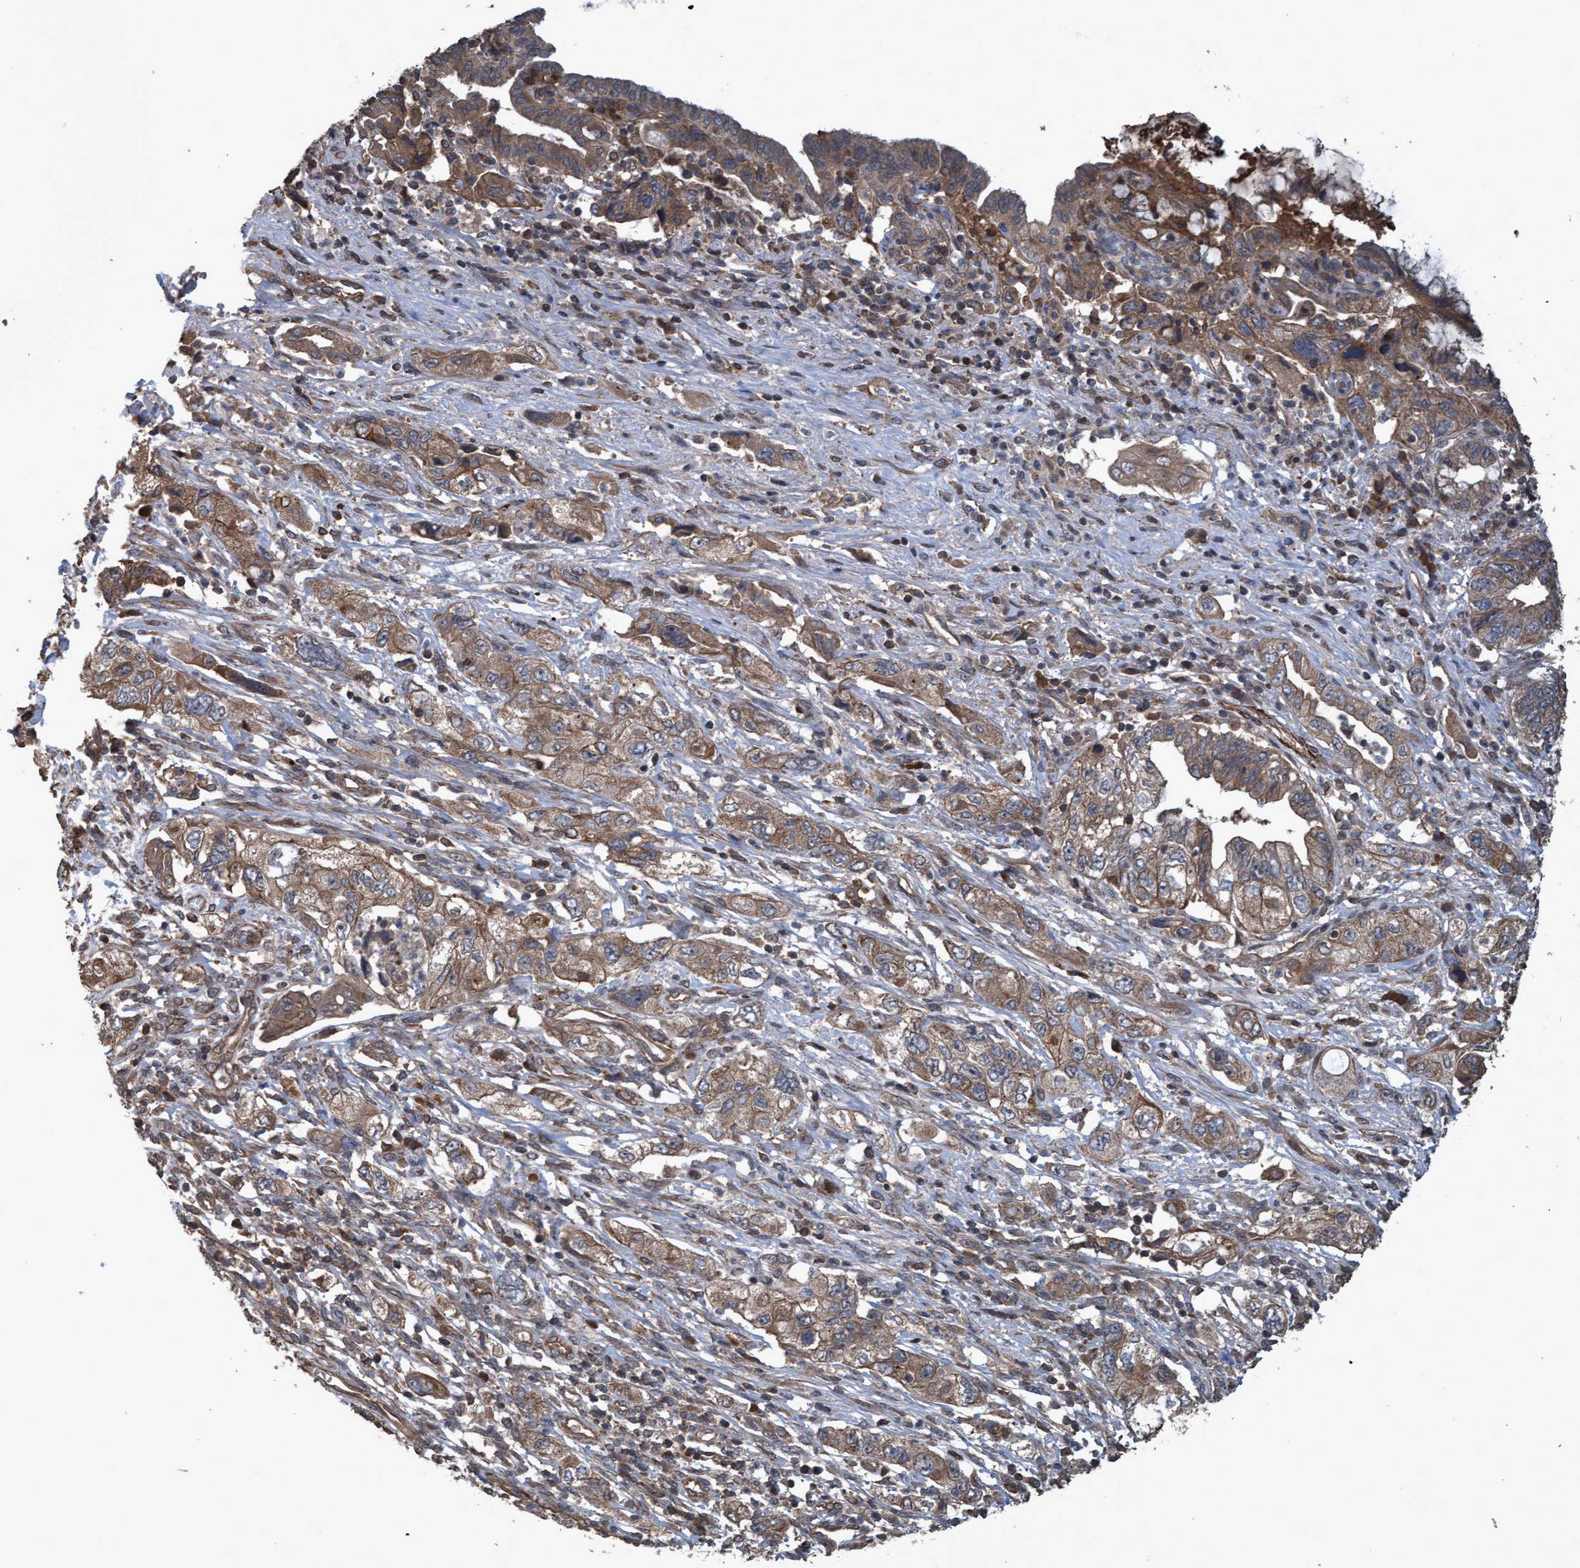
{"staining": {"intensity": "moderate", "quantity": ">75%", "location": "cytoplasmic/membranous"}, "tissue": "pancreatic cancer", "cell_type": "Tumor cells", "image_type": "cancer", "snomed": [{"axis": "morphology", "description": "Adenocarcinoma, NOS"}, {"axis": "topography", "description": "Pancreas"}], "caption": "Brown immunohistochemical staining in adenocarcinoma (pancreatic) exhibits moderate cytoplasmic/membranous staining in about >75% of tumor cells. Using DAB (3,3'-diaminobenzidine) (brown) and hematoxylin (blue) stains, captured at high magnification using brightfield microscopy.", "gene": "GGT6", "patient": {"sex": "female", "age": 73}}